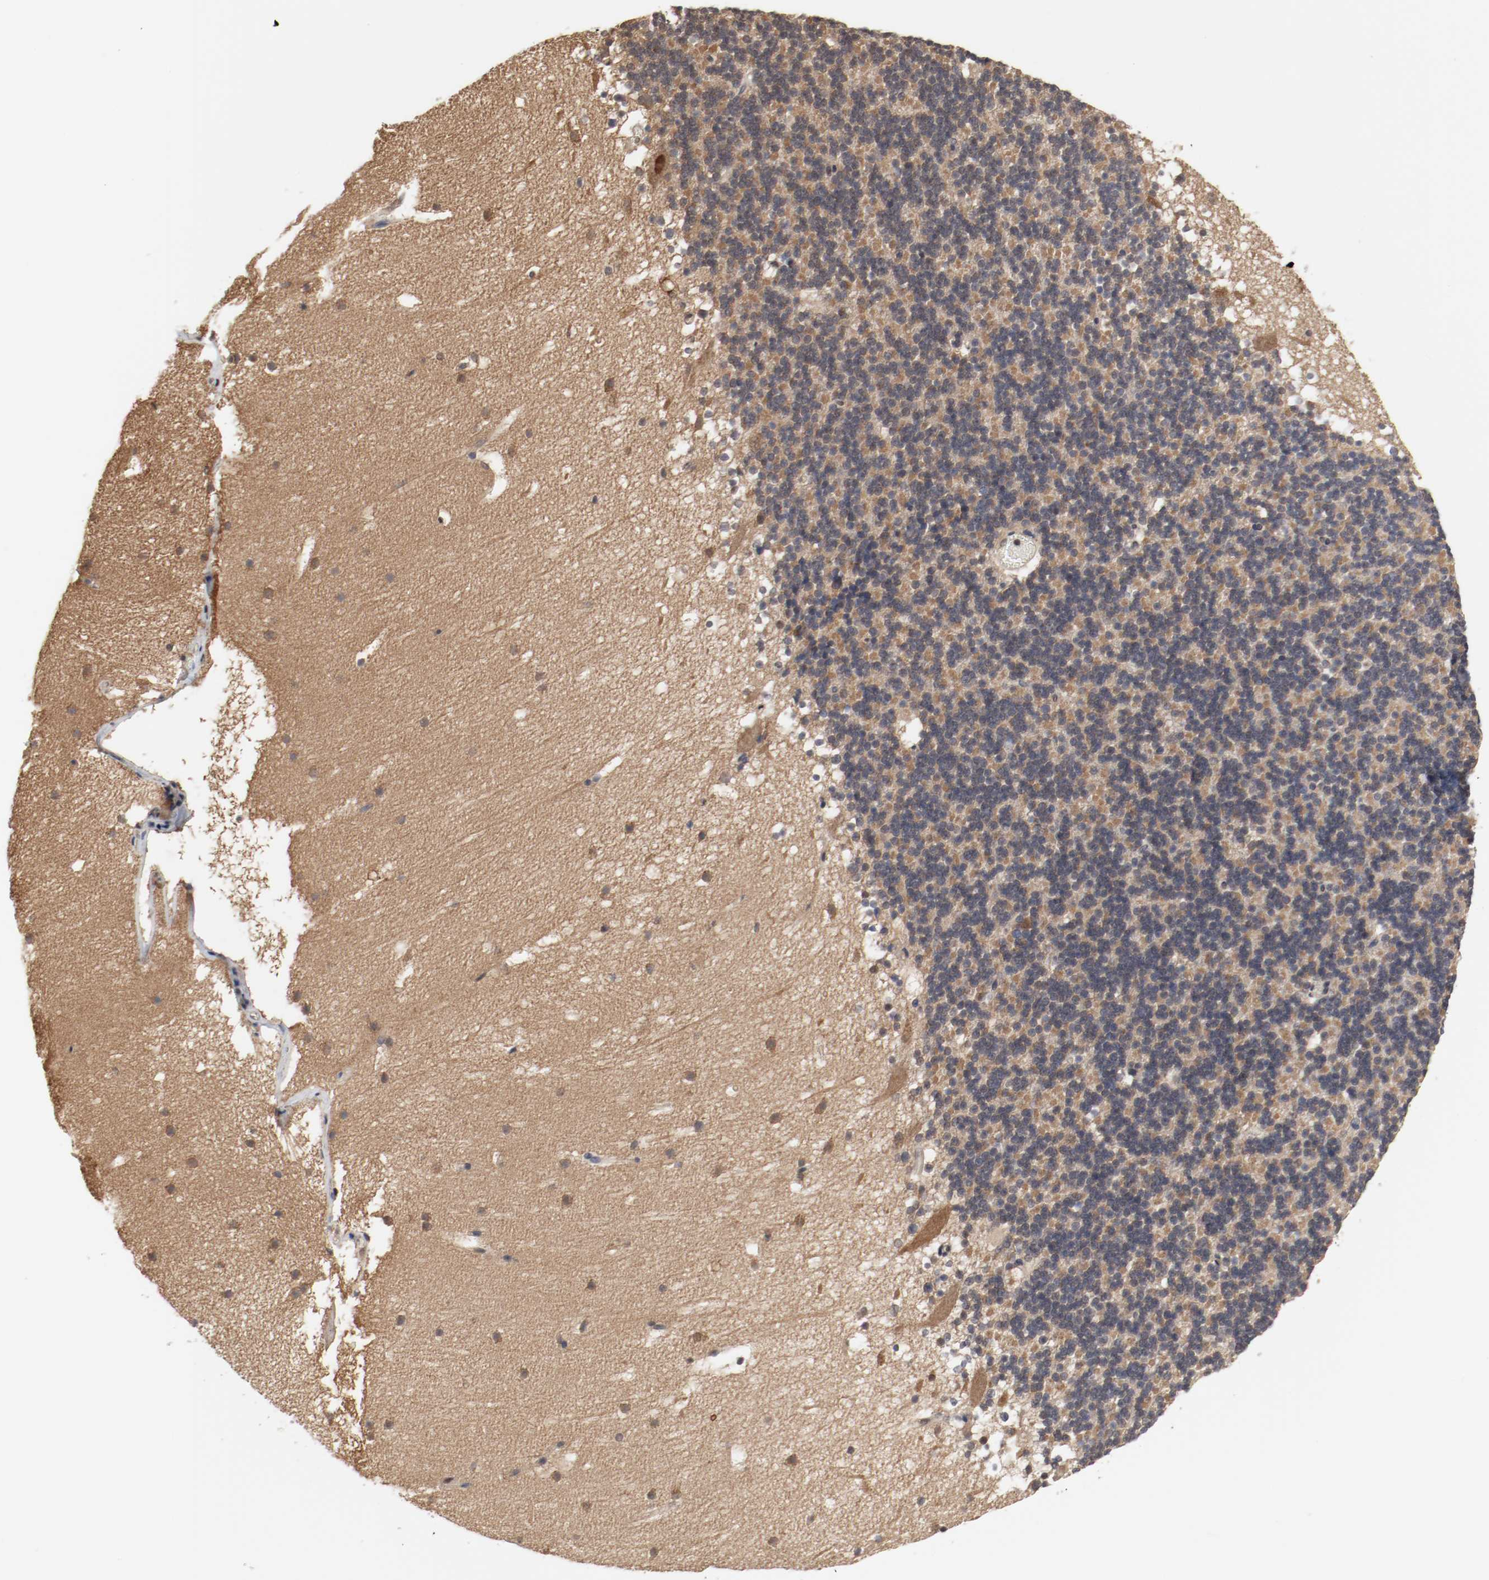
{"staining": {"intensity": "moderate", "quantity": "<25%", "location": "cytoplasmic/membranous,nuclear"}, "tissue": "cerebellum", "cell_type": "Cells in granular layer", "image_type": "normal", "snomed": [{"axis": "morphology", "description": "Normal tissue, NOS"}, {"axis": "topography", "description": "Cerebellum"}], "caption": "Protein staining by immunohistochemistry displays moderate cytoplasmic/membranous,nuclear positivity in about <25% of cells in granular layer in normal cerebellum. Immunohistochemistry (ihc) stains the protein of interest in brown and the nuclei are stained blue.", "gene": "AFG3L2", "patient": {"sex": "male", "age": 45}}